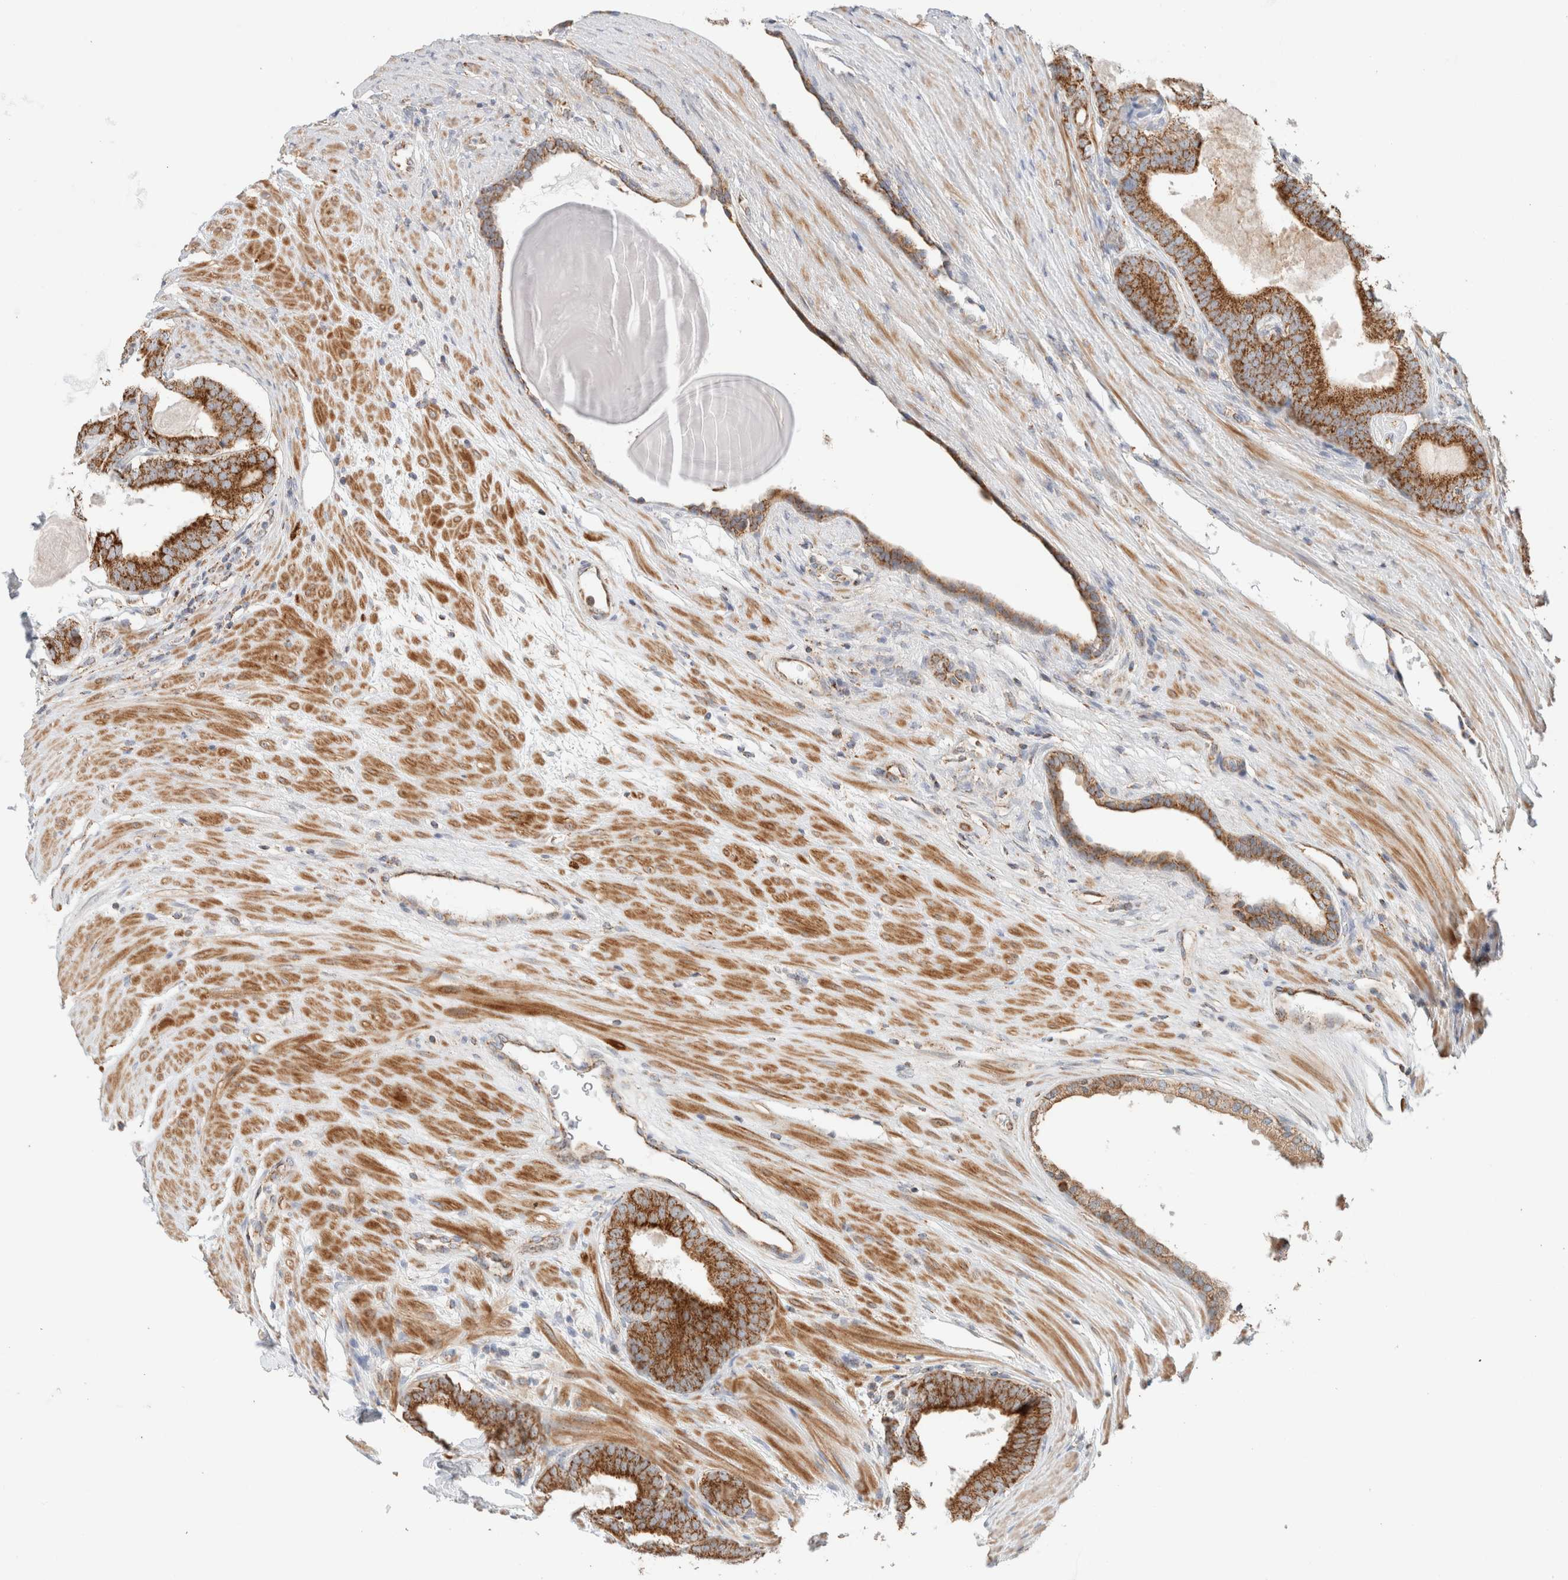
{"staining": {"intensity": "strong", "quantity": ">75%", "location": "cytoplasmic/membranous"}, "tissue": "prostate cancer", "cell_type": "Tumor cells", "image_type": "cancer", "snomed": [{"axis": "morphology", "description": "Adenocarcinoma, High grade"}, {"axis": "topography", "description": "Prostate"}], "caption": "A high-resolution image shows immunohistochemistry staining of prostate cancer, which shows strong cytoplasmic/membranous staining in approximately >75% of tumor cells.", "gene": "MRM3", "patient": {"sex": "male", "age": 60}}